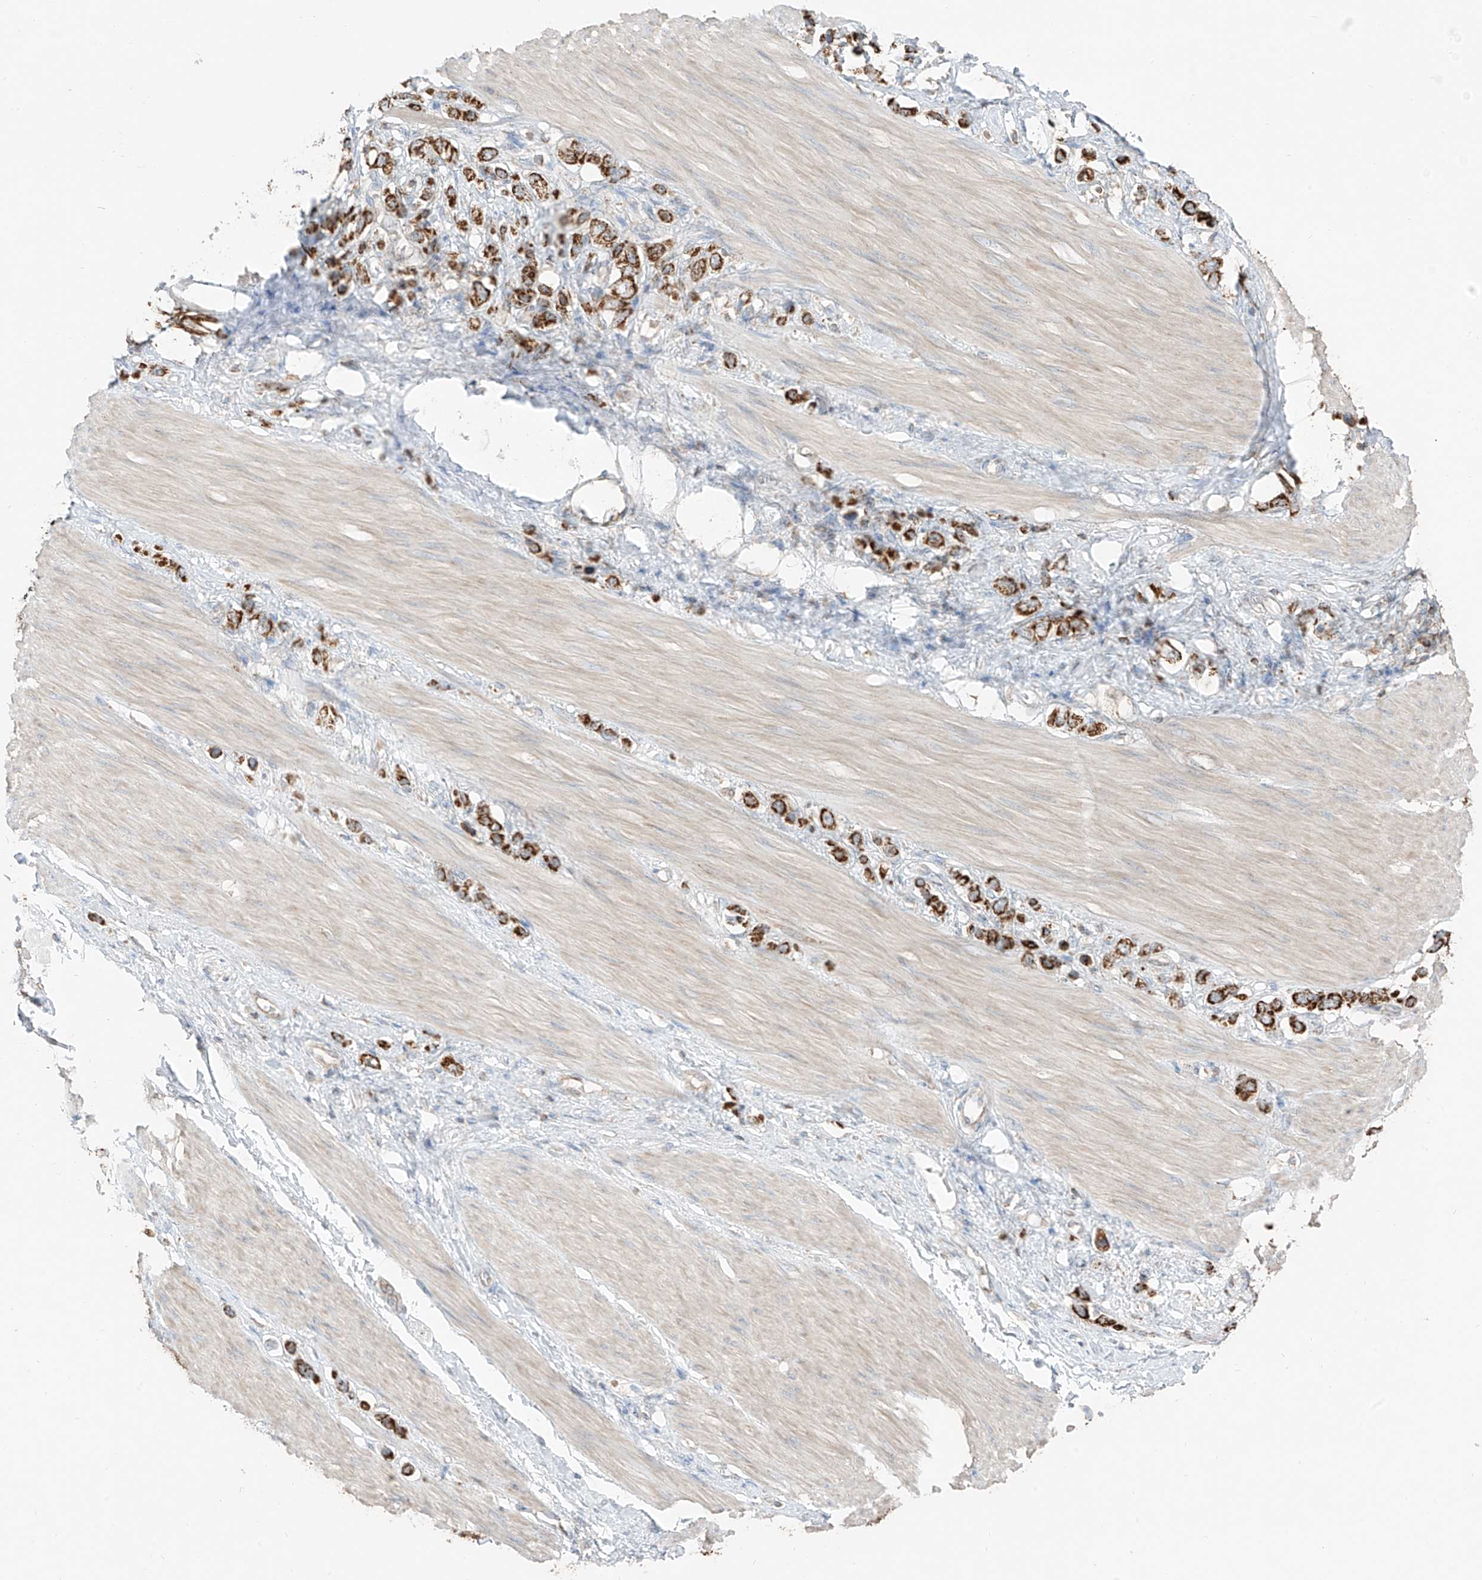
{"staining": {"intensity": "strong", "quantity": ">75%", "location": "cytoplasmic/membranous"}, "tissue": "stomach cancer", "cell_type": "Tumor cells", "image_type": "cancer", "snomed": [{"axis": "morphology", "description": "Adenocarcinoma, NOS"}, {"axis": "topography", "description": "Stomach"}], "caption": "The immunohistochemical stain shows strong cytoplasmic/membranous staining in tumor cells of stomach cancer (adenocarcinoma) tissue.", "gene": "ETHE1", "patient": {"sex": "female", "age": 65}}